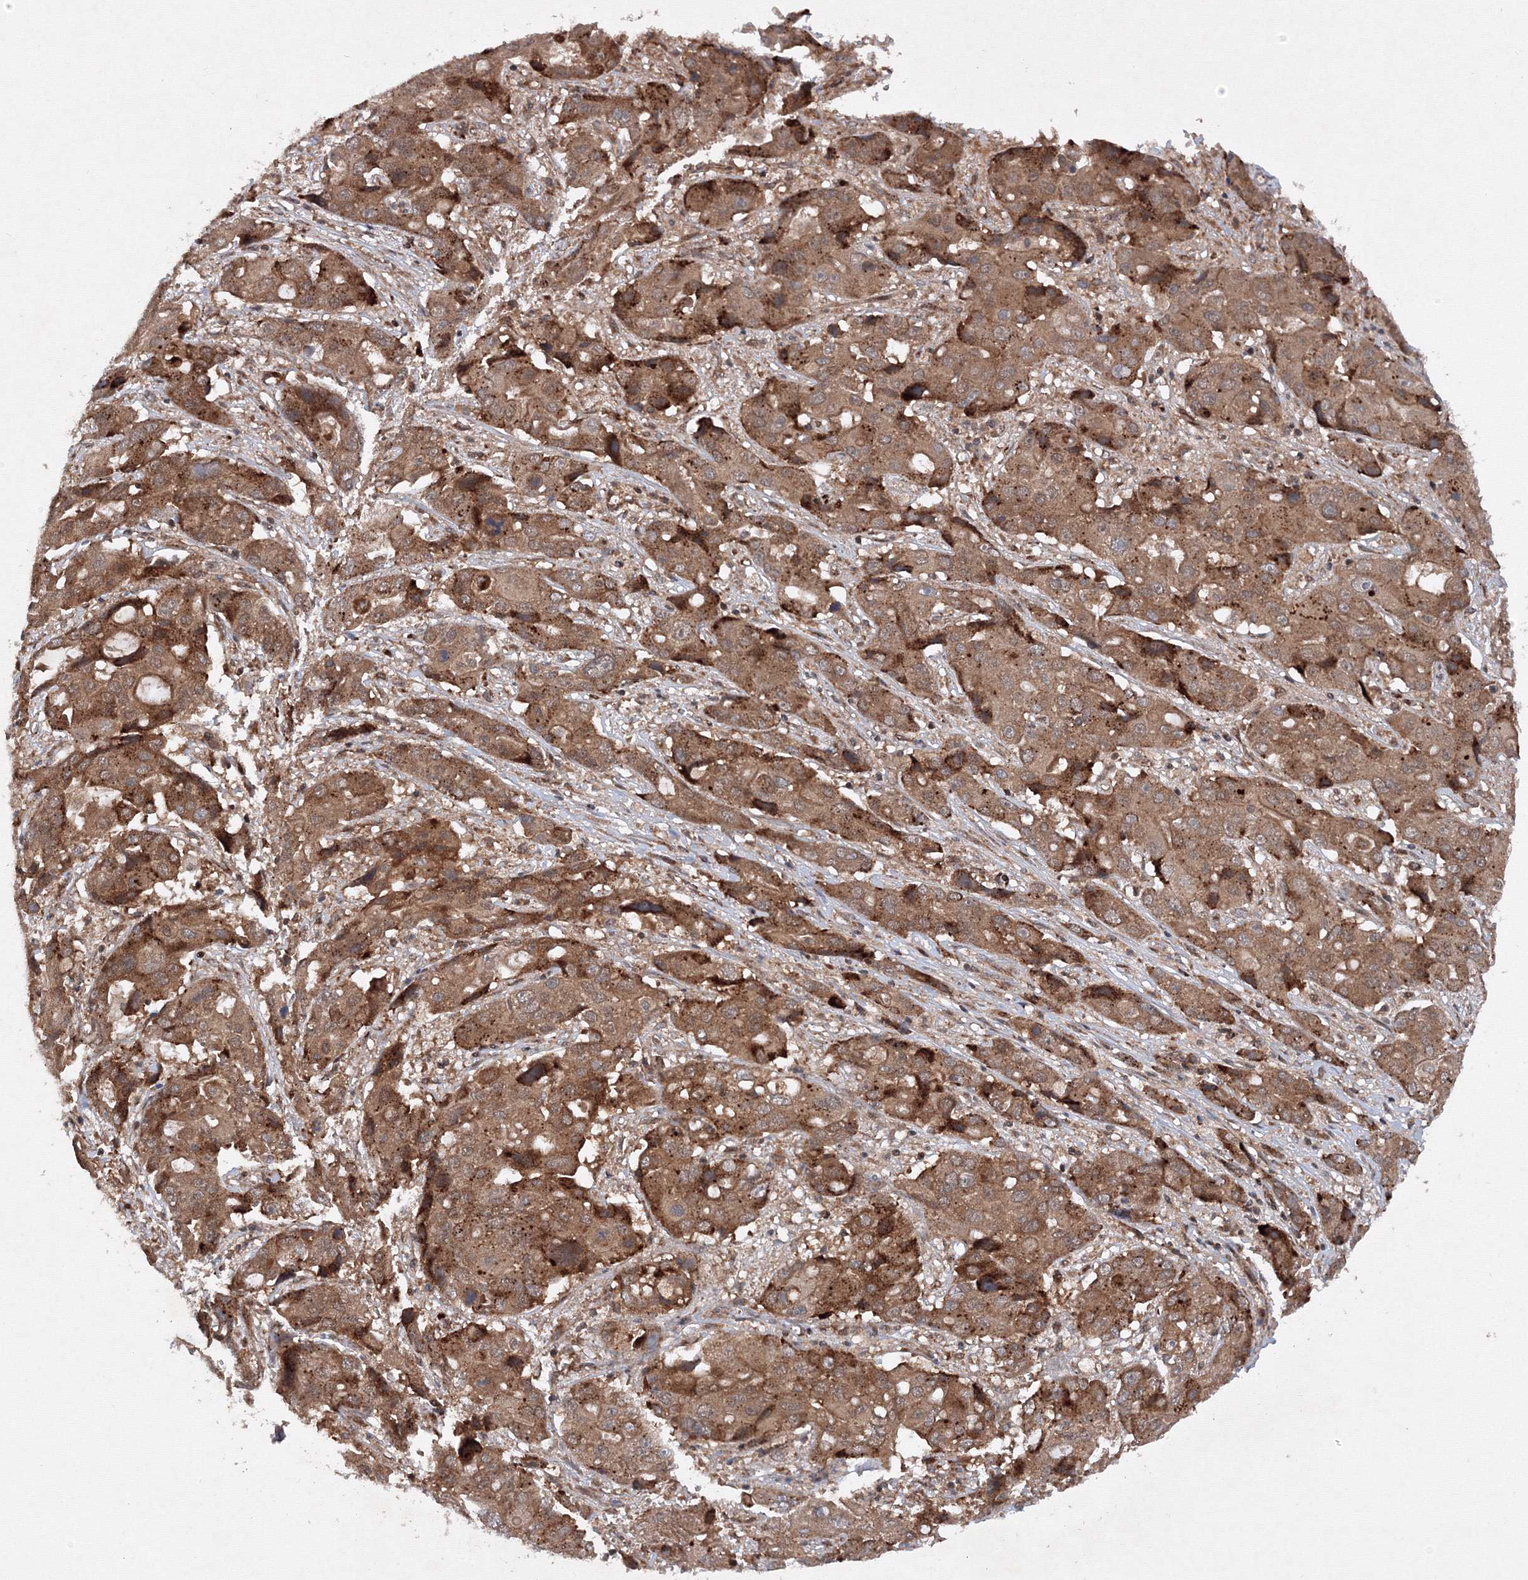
{"staining": {"intensity": "moderate", "quantity": ">75%", "location": "cytoplasmic/membranous"}, "tissue": "liver cancer", "cell_type": "Tumor cells", "image_type": "cancer", "snomed": [{"axis": "morphology", "description": "Cholangiocarcinoma"}, {"axis": "topography", "description": "Liver"}], "caption": "Human liver cholangiocarcinoma stained with a brown dye demonstrates moderate cytoplasmic/membranous positive positivity in about >75% of tumor cells.", "gene": "DCTD", "patient": {"sex": "male", "age": 67}}